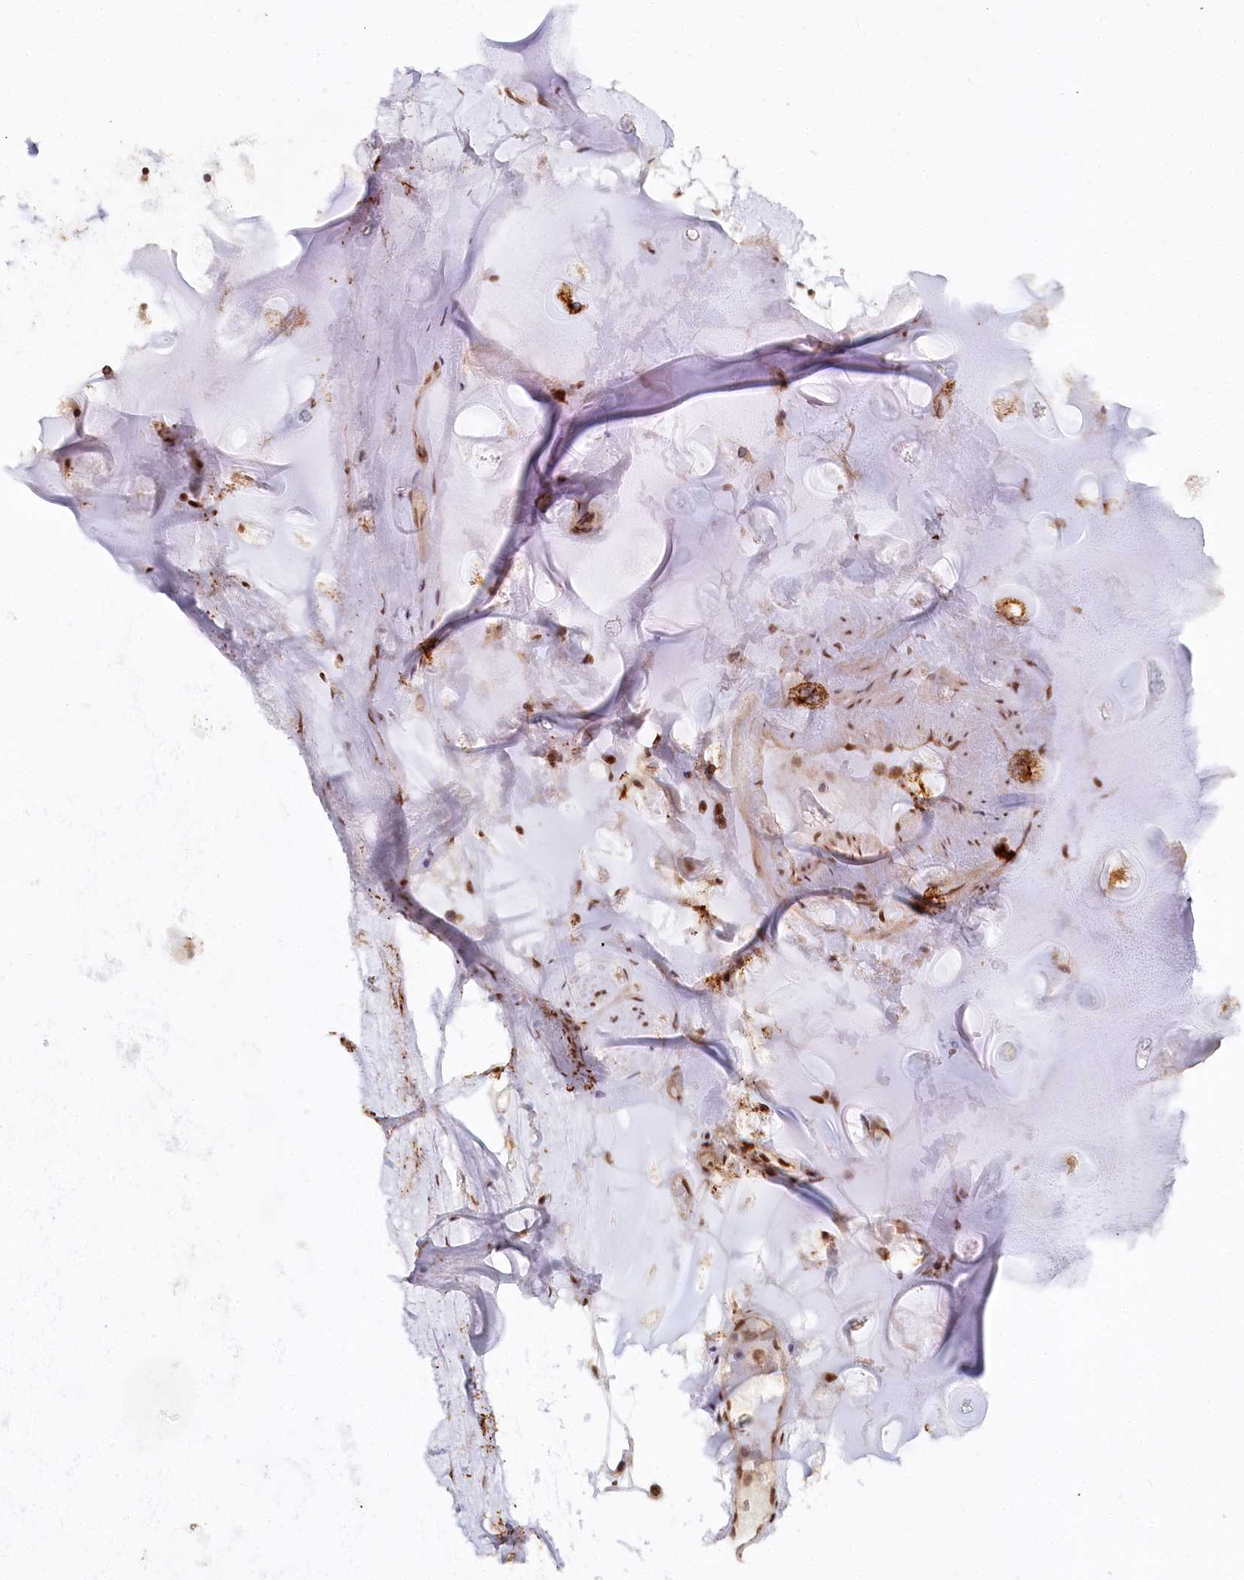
{"staining": {"intensity": "negative", "quantity": "none", "location": "none"}, "tissue": "adipose tissue", "cell_type": "Adipocytes", "image_type": "normal", "snomed": [{"axis": "morphology", "description": "Normal tissue, NOS"}, {"axis": "topography", "description": "Cartilage tissue"}, {"axis": "topography", "description": "Bronchus"}], "caption": "Immunohistochemical staining of unremarkable adipose tissue reveals no significant staining in adipocytes. (DAB IHC with hematoxylin counter stain).", "gene": "CCDC65", "patient": {"sex": "female", "age": 73}}